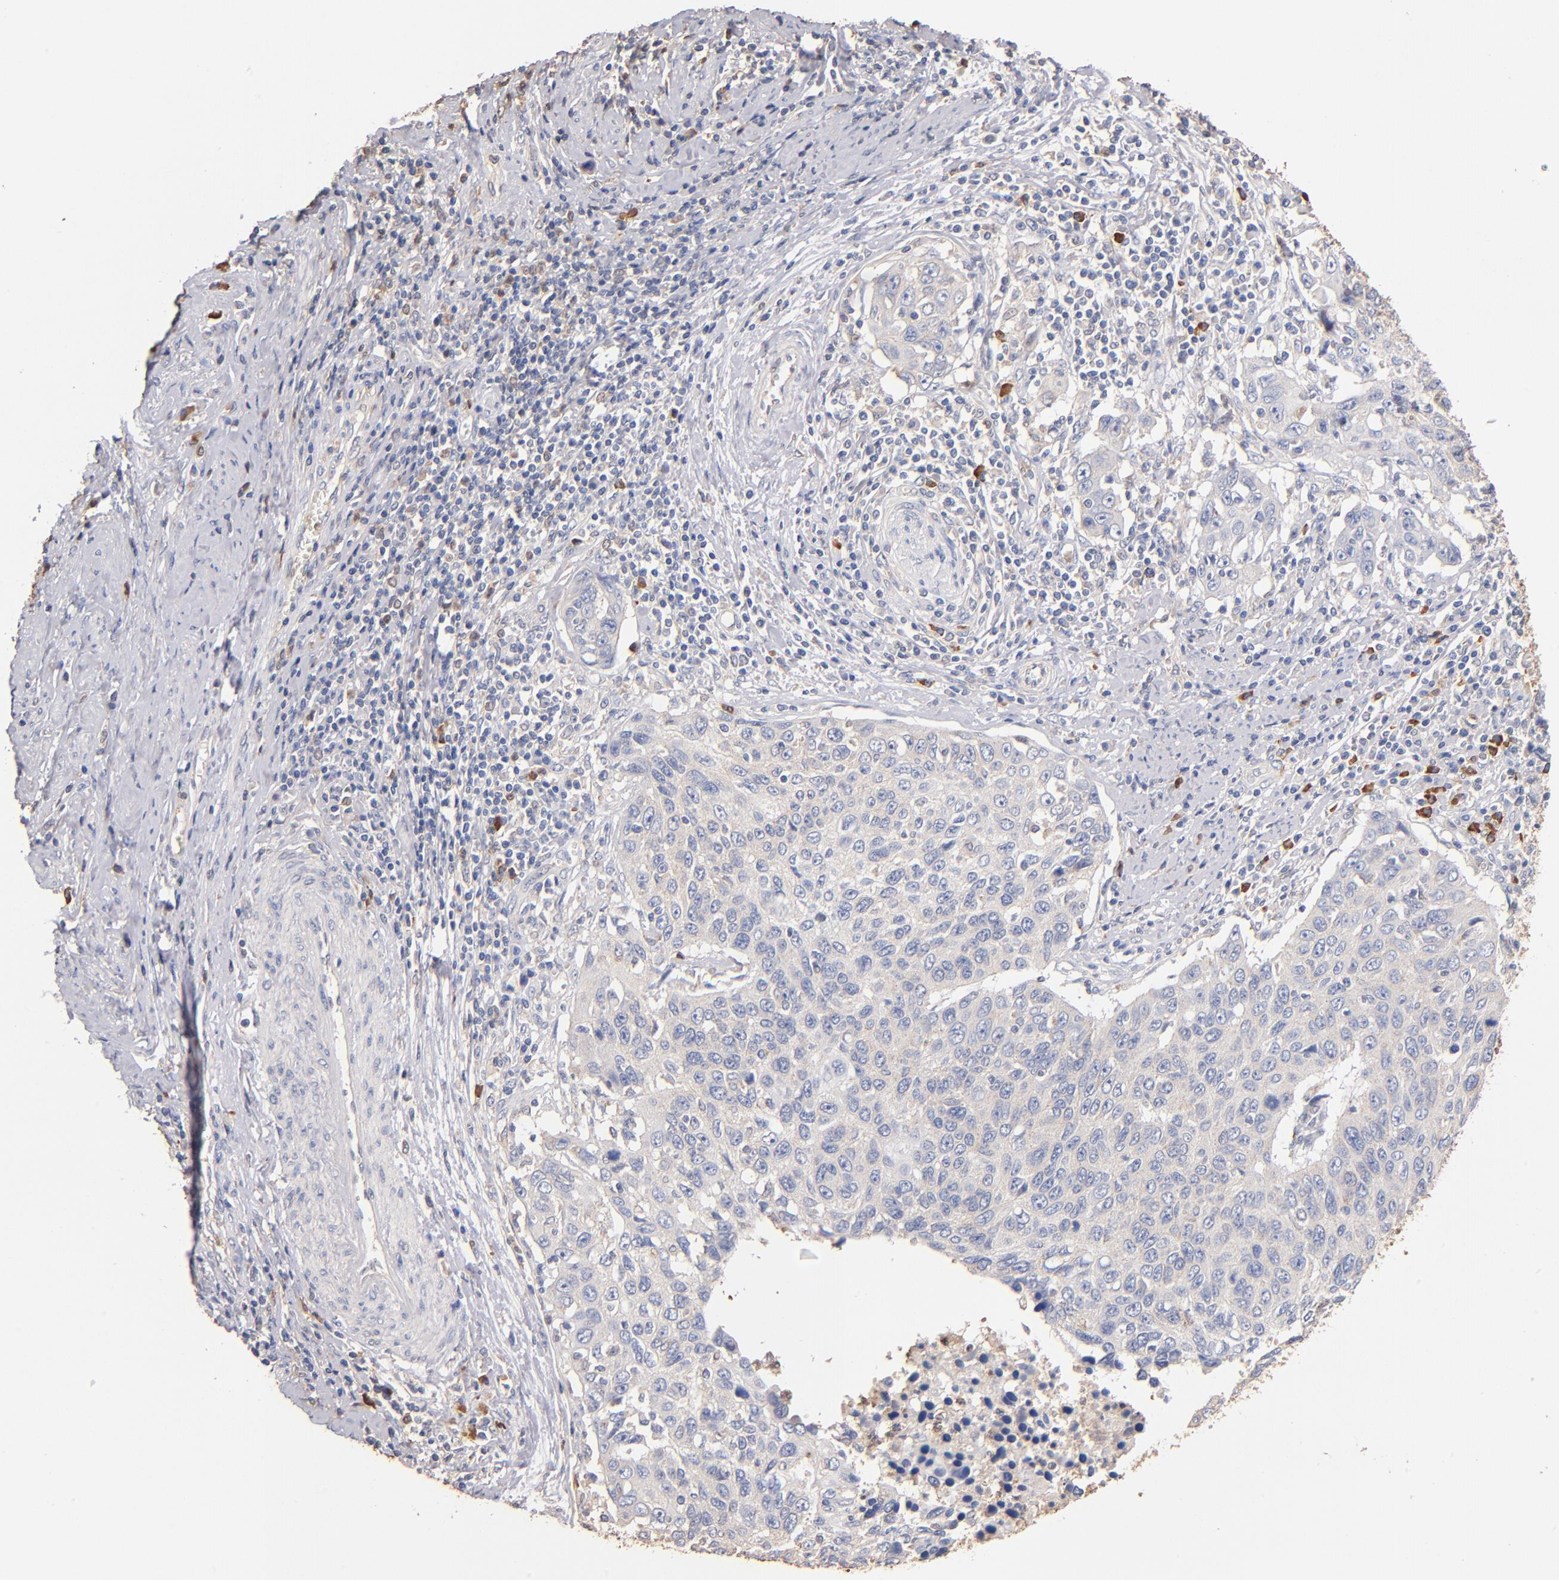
{"staining": {"intensity": "negative", "quantity": "none", "location": "none"}, "tissue": "cervical cancer", "cell_type": "Tumor cells", "image_type": "cancer", "snomed": [{"axis": "morphology", "description": "Squamous cell carcinoma, NOS"}, {"axis": "topography", "description": "Cervix"}], "caption": "Immunohistochemical staining of squamous cell carcinoma (cervical) displays no significant expression in tumor cells.", "gene": "RO60", "patient": {"sex": "female", "age": 53}}